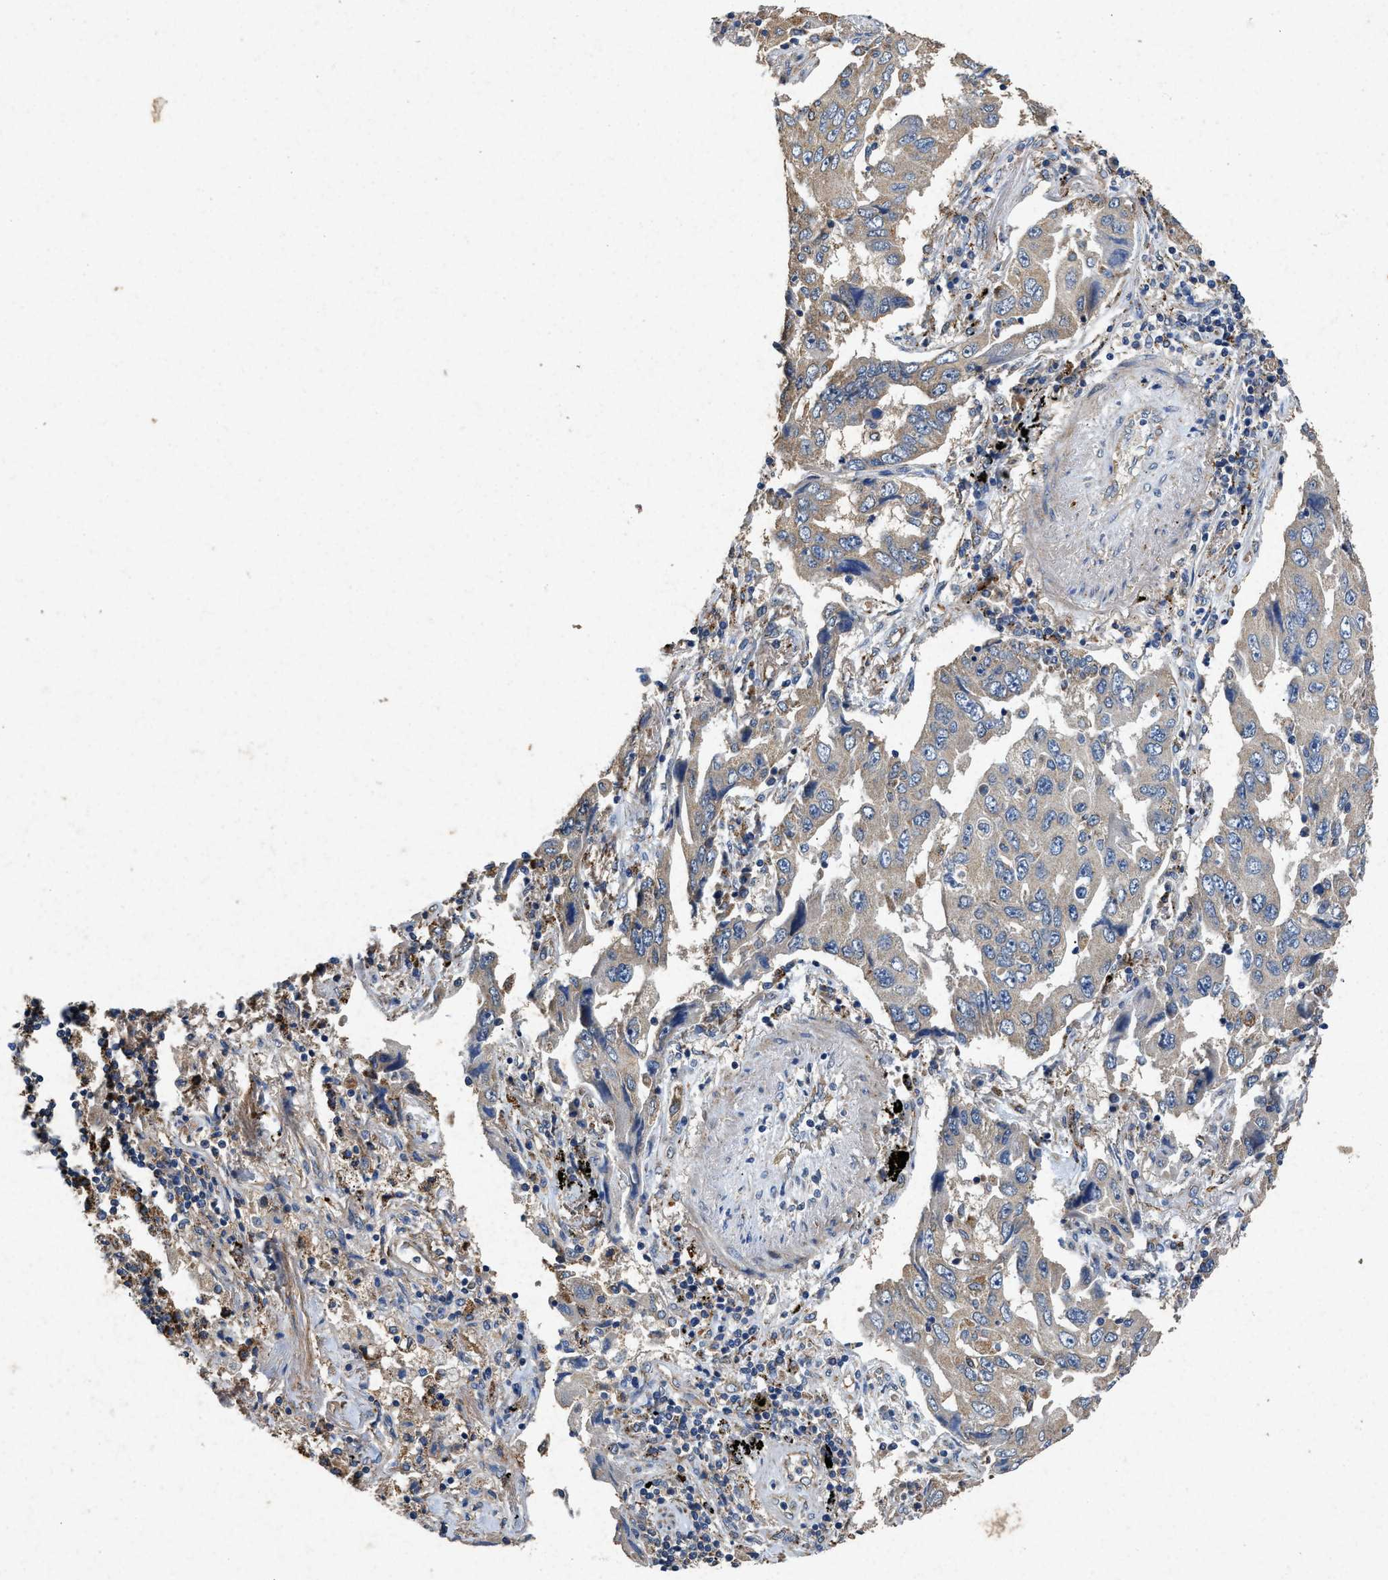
{"staining": {"intensity": "weak", "quantity": "<25%", "location": "cytoplasmic/membranous"}, "tissue": "lung cancer", "cell_type": "Tumor cells", "image_type": "cancer", "snomed": [{"axis": "morphology", "description": "Adenocarcinoma, NOS"}, {"axis": "topography", "description": "Lung"}], "caption": "This is an IHC histopathology image of human lung cancer (adenocarcinoma). There is no positivity in tumor cells.", "gene": "CDK15", "patient": {"sex": "female", "age": 65}}